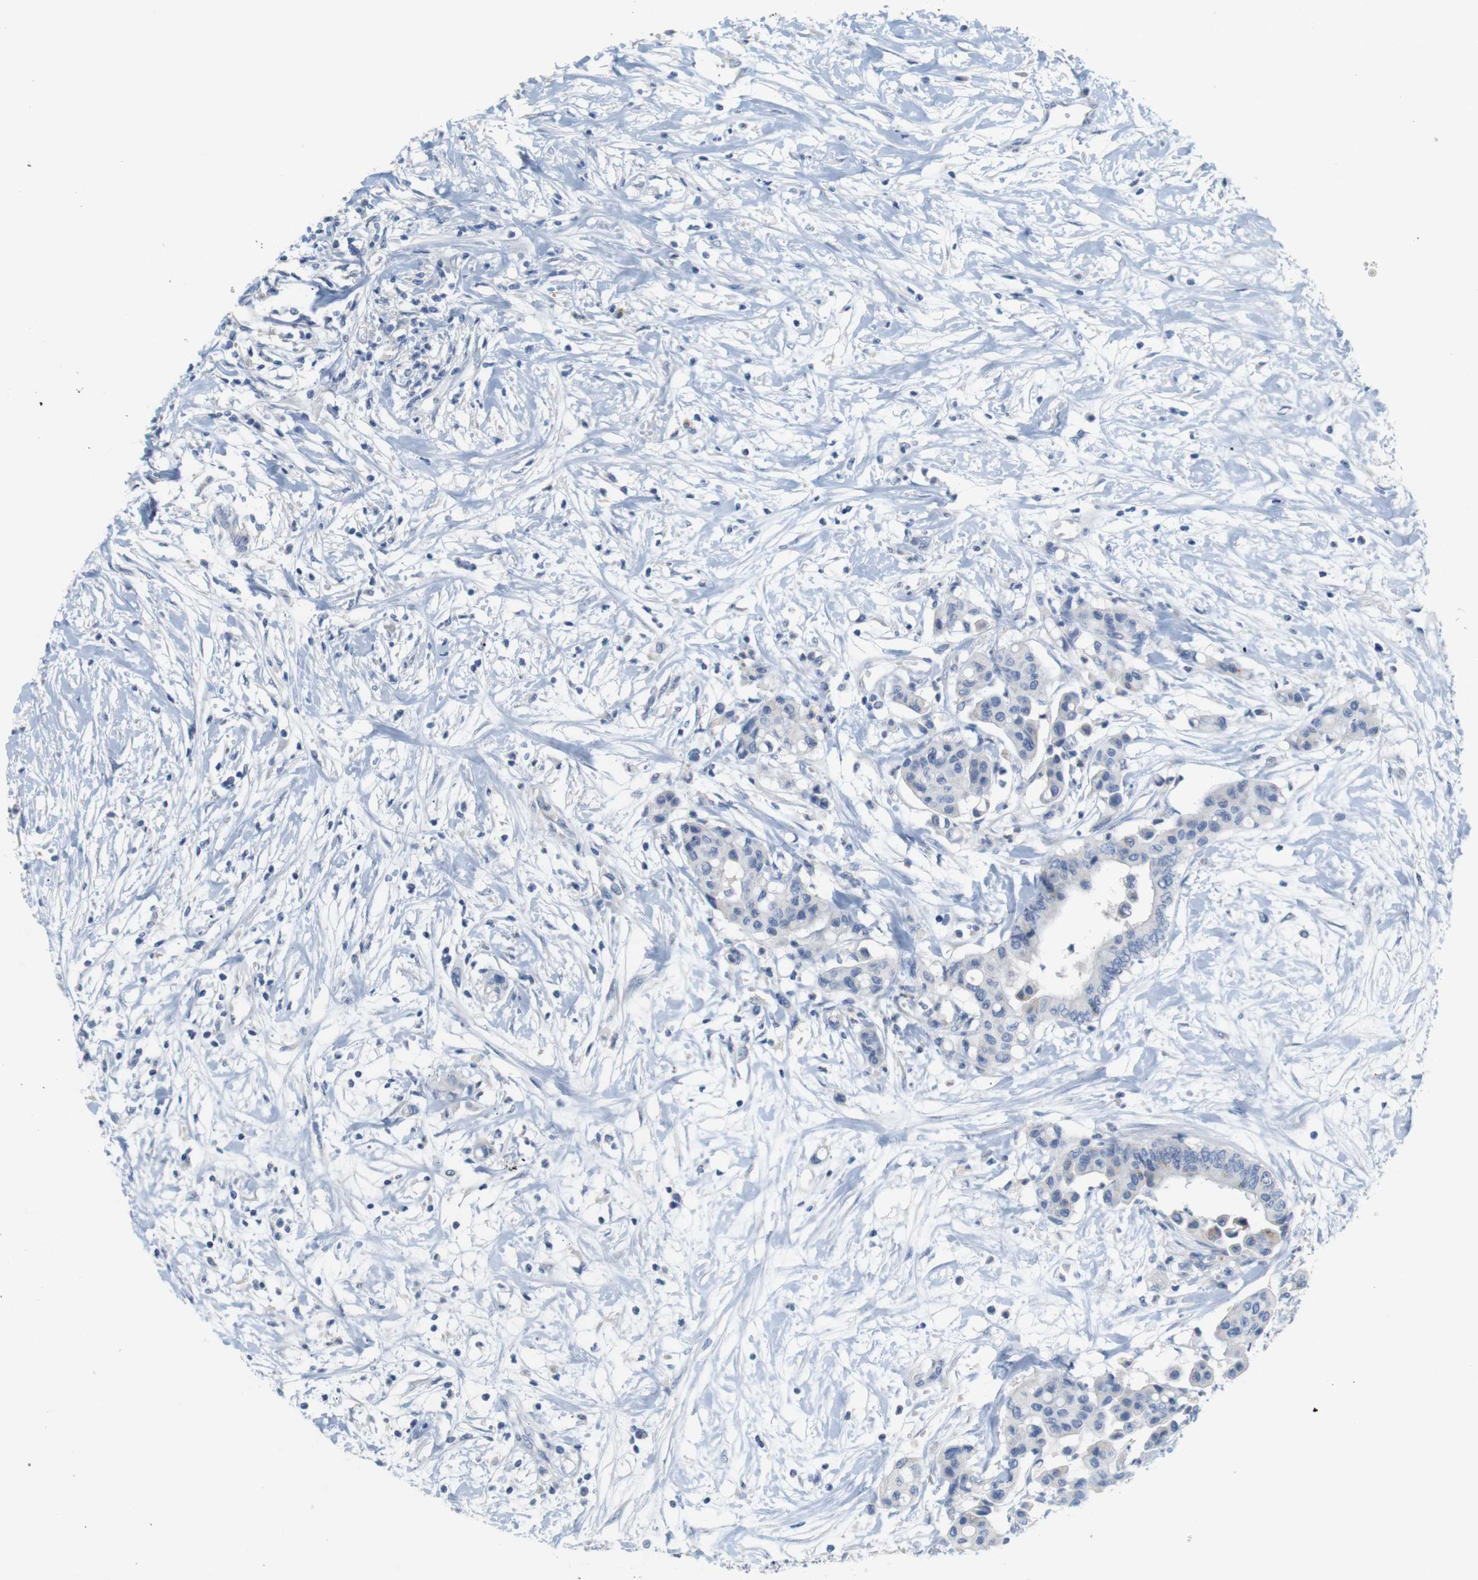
{"staining": {"intensity": "negative", "quantity": "none", "location": "none"}, "tissue": "colorectal cancer", "cell_type": "Tumor cells", "image_type": "cancer", "snomed": [{"axis": "morphology", "description": "Normal tissue, NOS"}, {"axis": "morphology", "description": "Adenocarcinoma, NOS"}, {"axis": "topography", "description": "Colon"}], "caption": "Immunohistochemistry (IHC) photomicrograph of neoplastic tissue: colorectal cancer stained with DAB shows no significant protein positivity in tumor cells.", "gene": "LRRK2", "patient": {"sex": "male", "age": 82}}